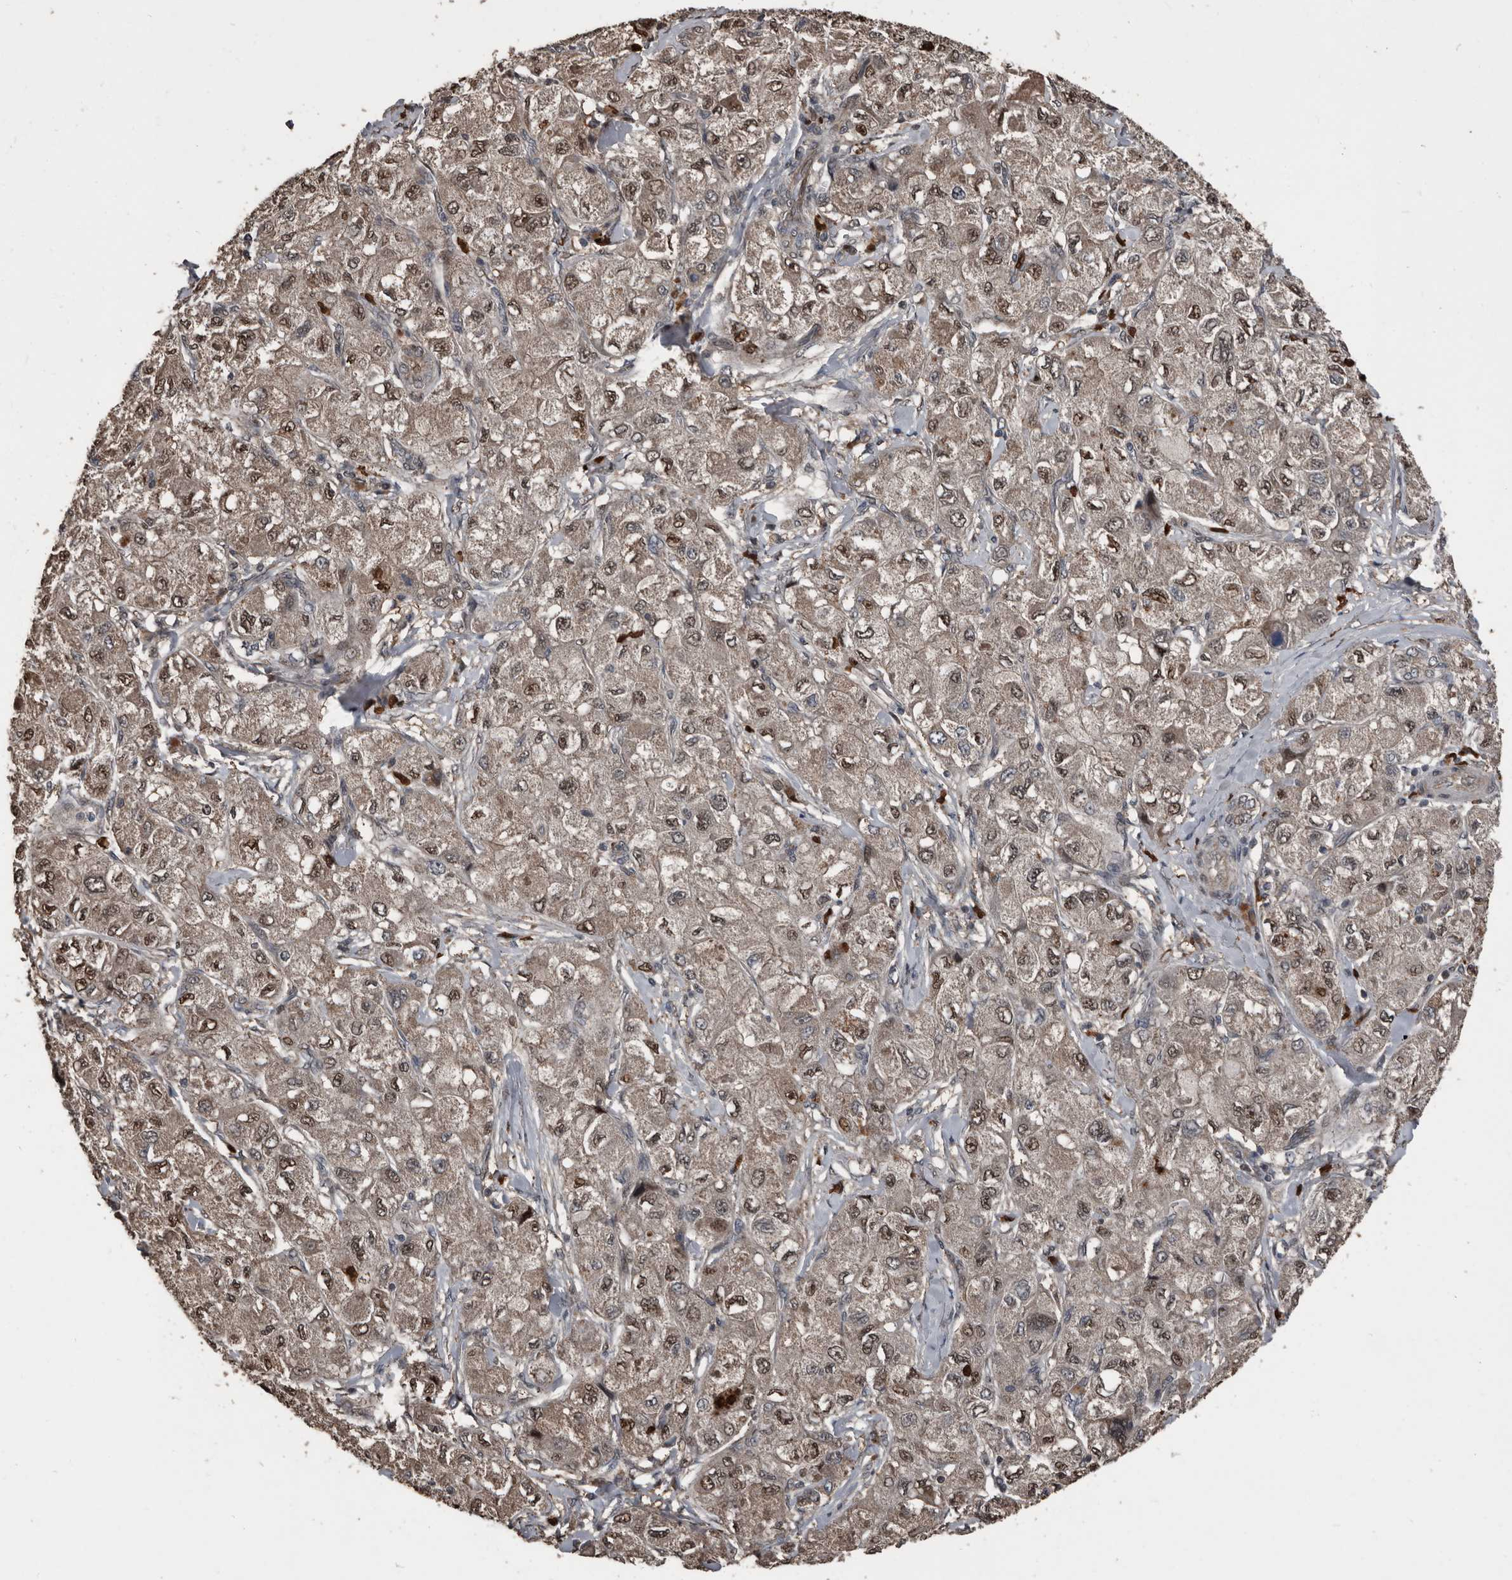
{"staining": {"intensity": "moderate", "quantity": "25%-75%", "location": "cytoplasmic/membranous,nuclear"}, "tissue": "liver cancer", "cell_type": "Tumor cells", "image_type": "cancer", "snomed": [{"axis": "morphology", "description": "Carcinoma, Hepatocellular, NOS"}, {"axis": "topography", "description": "Liver"}], "caption": "Protein analysis of liver cancer (hepatocellular carcinoma) tissue demonstrates moderate cytoplasmic/membranous and nuclear expression in approximately 25%-75% of tumor cells. (Stains: DAB (3,3'-diaminobenzidine) in brown, nuclei in blue, Microscopy: brightfield microscopy at high magnification).", "gene": "FSBP", "patient": {"sex": "male", "age": 80}}